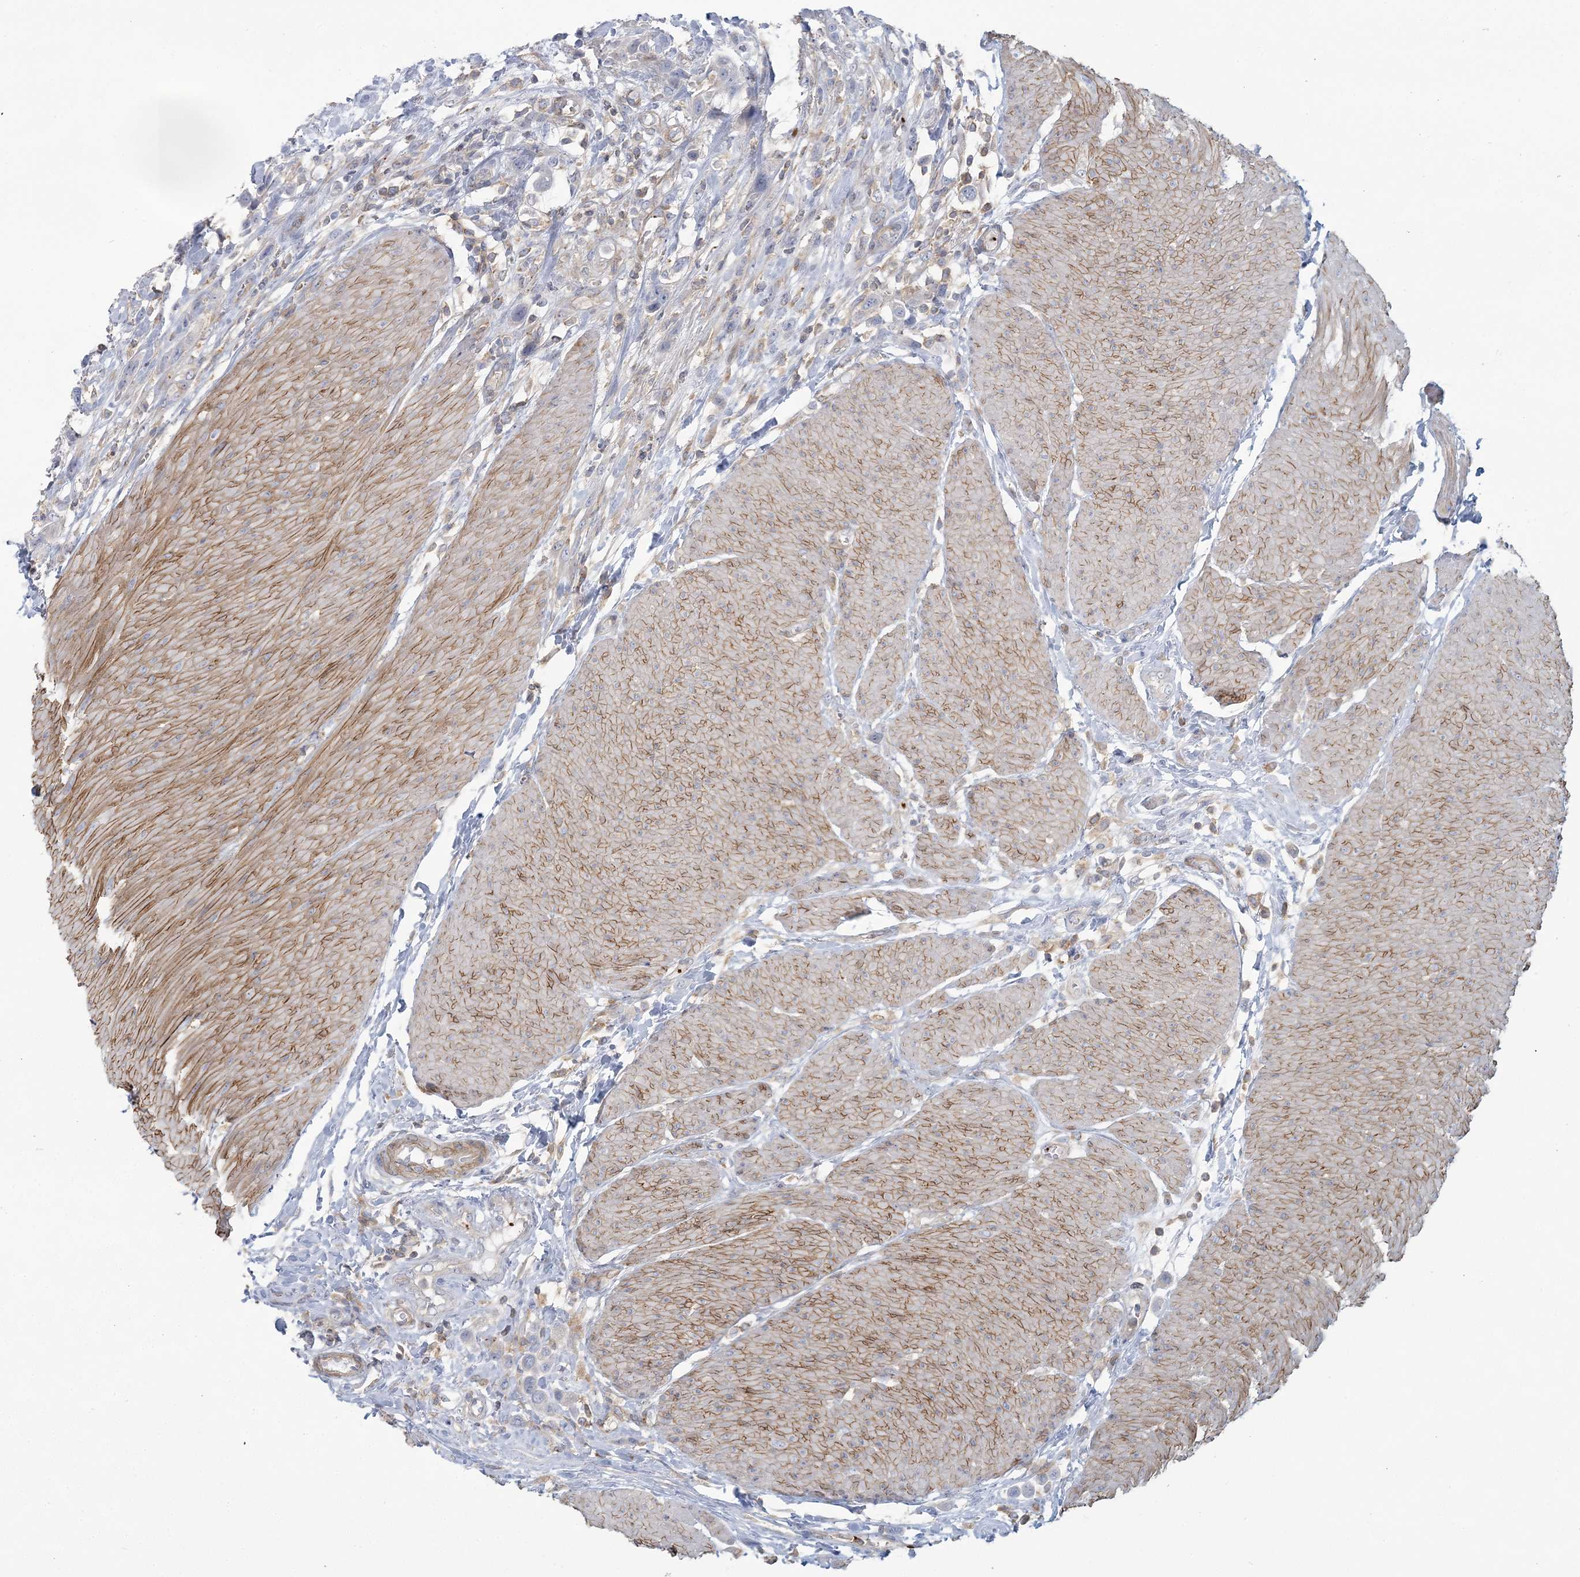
{"staining": {"intensity": "negative", "quantity": "none", "location": "none"}, "tissue": "urothelial cancer", "cell_type": "Tumor cells", "image_type": "cancer", "snomed": [{"axis": "morphology", "description": "Urothelial carcinoma, High grade"}, {"axis": "topography", "description": "Urinary bladder"}], "caption": "Tumor cells show no significant expression in urothelial cancer. (DAB (3,3'-diaminobenzidine) IHC with hematoxylin counter stain).", "gene": "CUEDC2", "patient": {"sex": "male", "age": 50}}